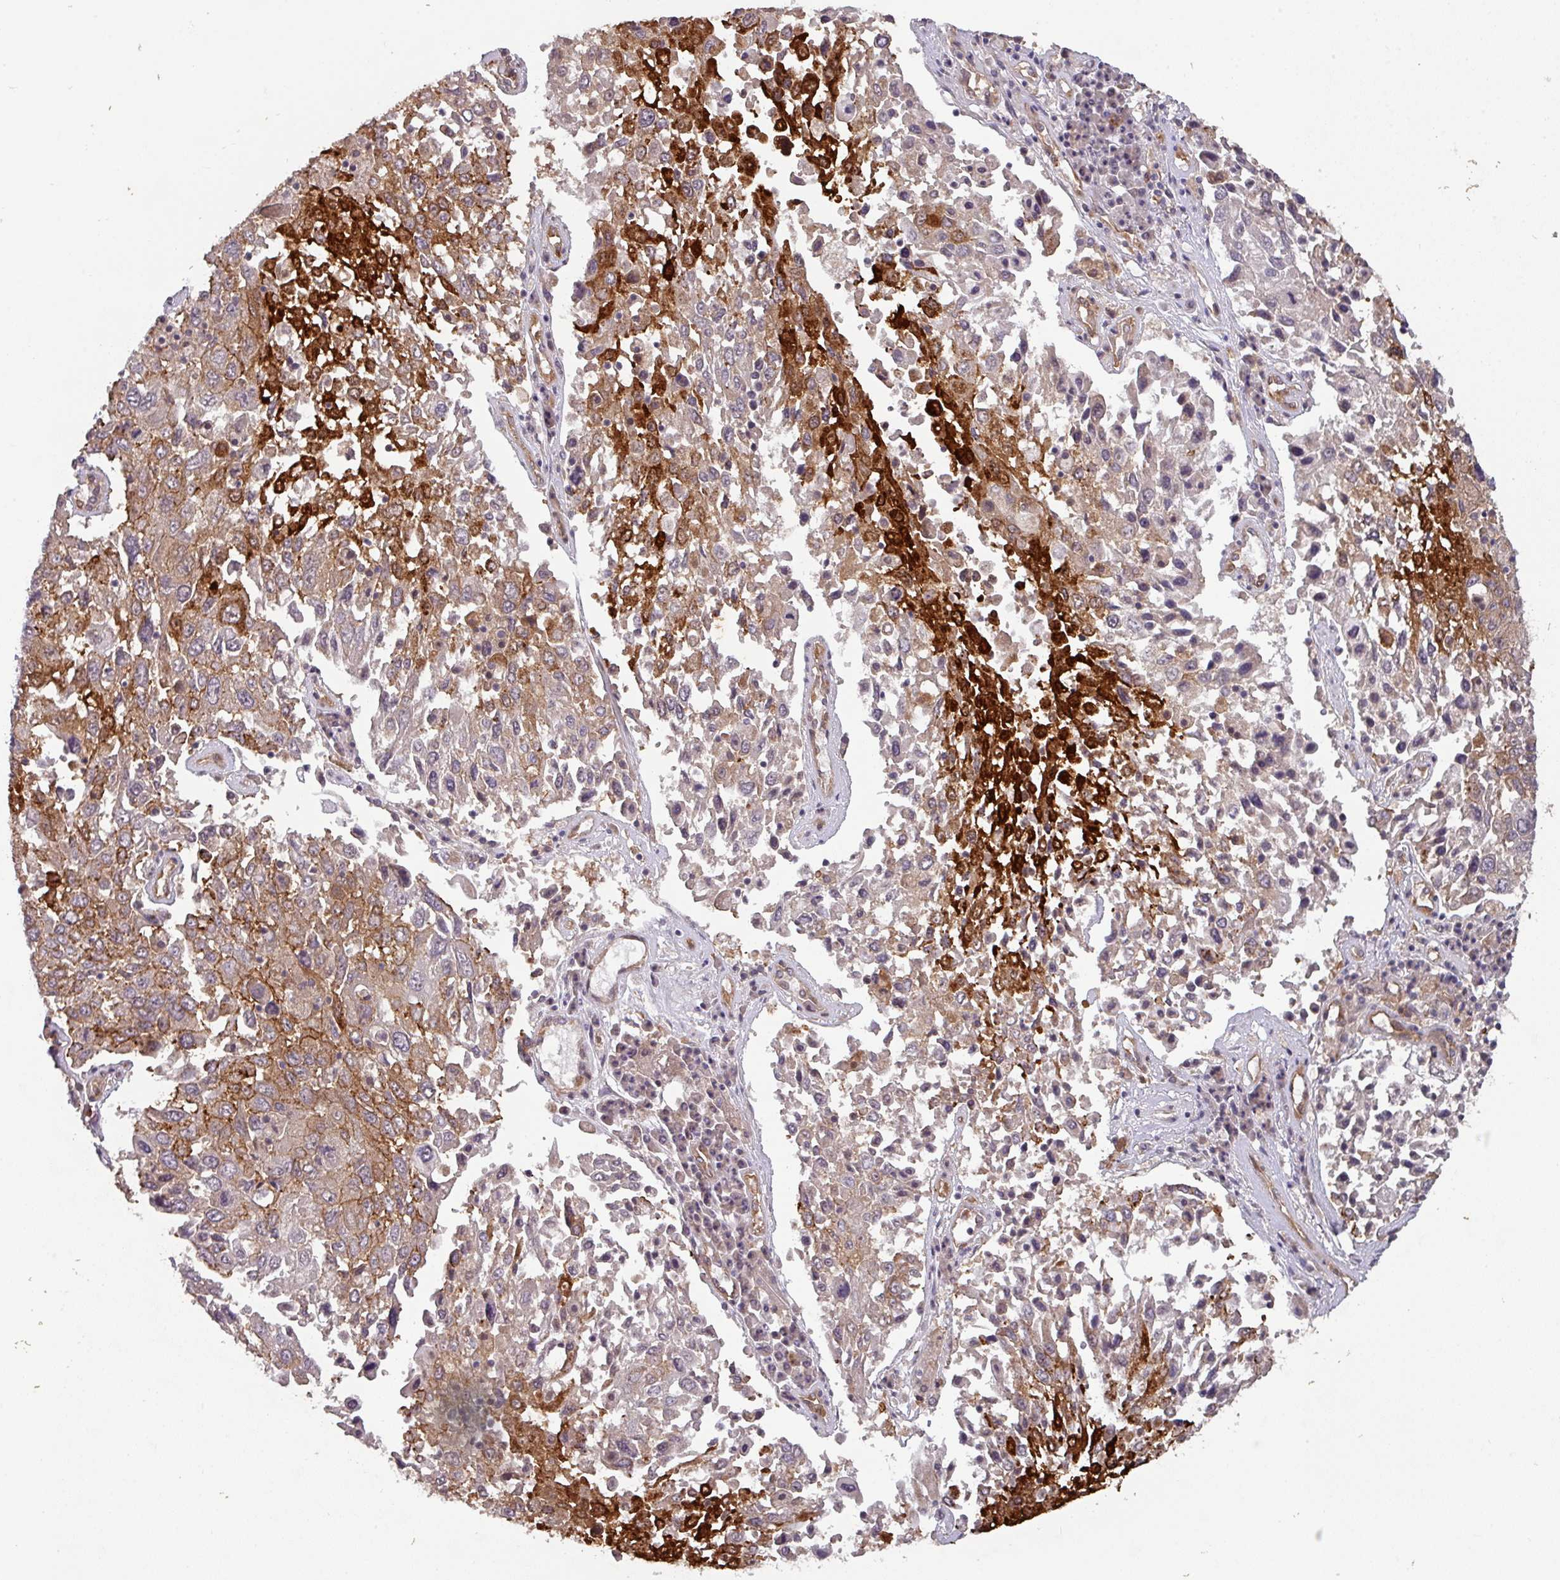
{"staining": {"intensity": "strong", "quantity": "25%-75%", "location": "cytoplasmic/membranous"}, "tissue": "lung cancer", "cell_type": "Tumor cells", "image_type": "cancer", "snomed": [{"axis": "morphology", "description": "Squamous cell carcinoma, NOS"}, {"axis": "topography", "description": "Lung"}], "caption": "The immunohistochemical stain labels strong cytoplasmic/membranous expression in tumor cells of lung cancer (squamous cell carcinoma) tissue.", "gene": "CYFIP2", "patient": {"sex": "male", "age": 65}}